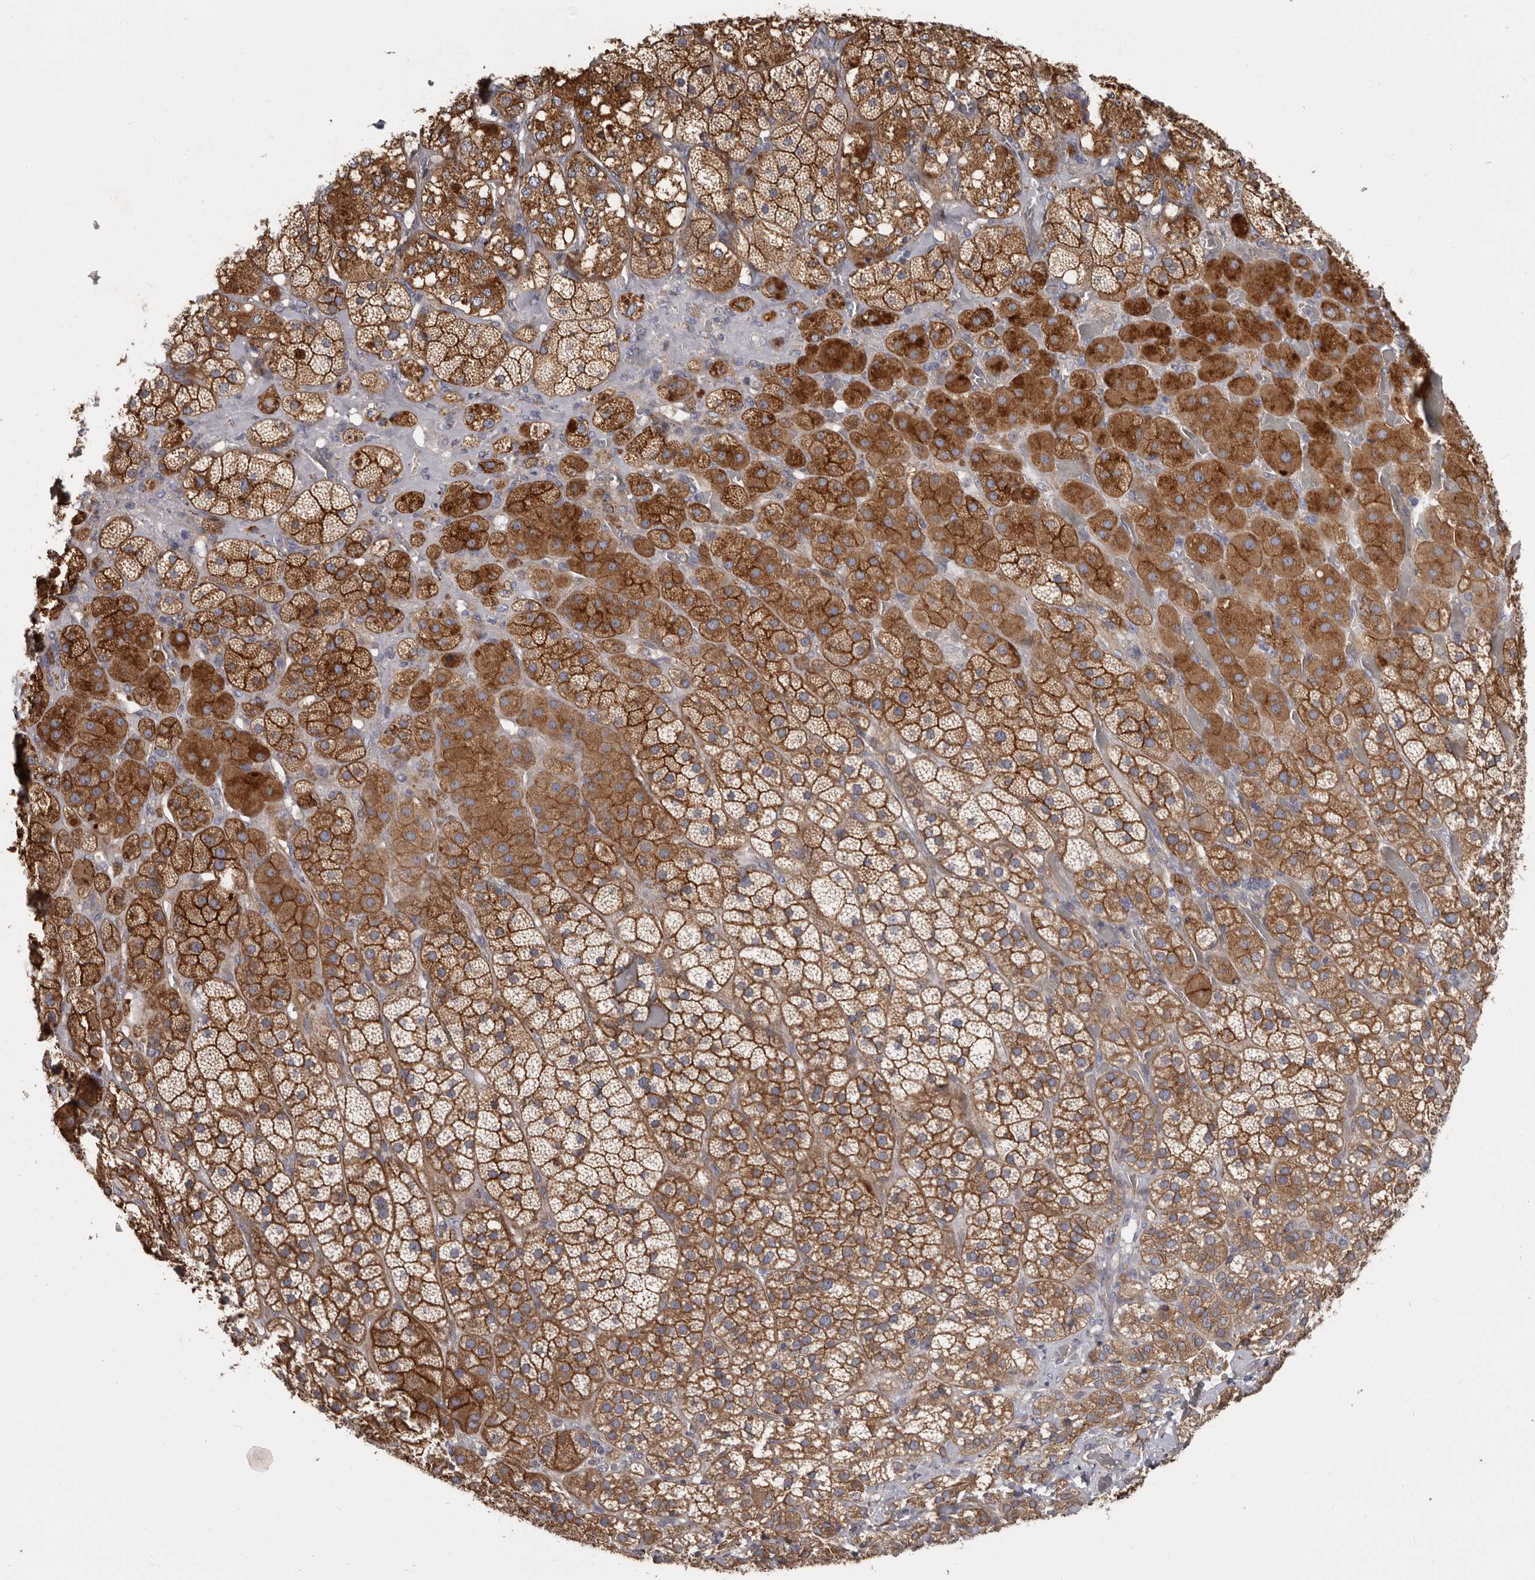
{"staining": {"intensity": "strong", "quantity": ">75%", "location": "cytoplasmic/membranous"}, "tissue": "adrenal gland", "cell_type": "Glandular cells", "image_type": "normal", "snomed": [{"axis": "morphology", "description": "Normal tissue, NOS"}, {"axis": "topography", "description": "Adrenal gland"}], "caption": "Protein staining by immunohistochemistry (IHC) displays strong cytoplasmic/membranous staining in about >75% of glandular cells in unremarkable adrenal gland.", "gene": "ENAH", "patient": {"sex": "male", "age": 57}}